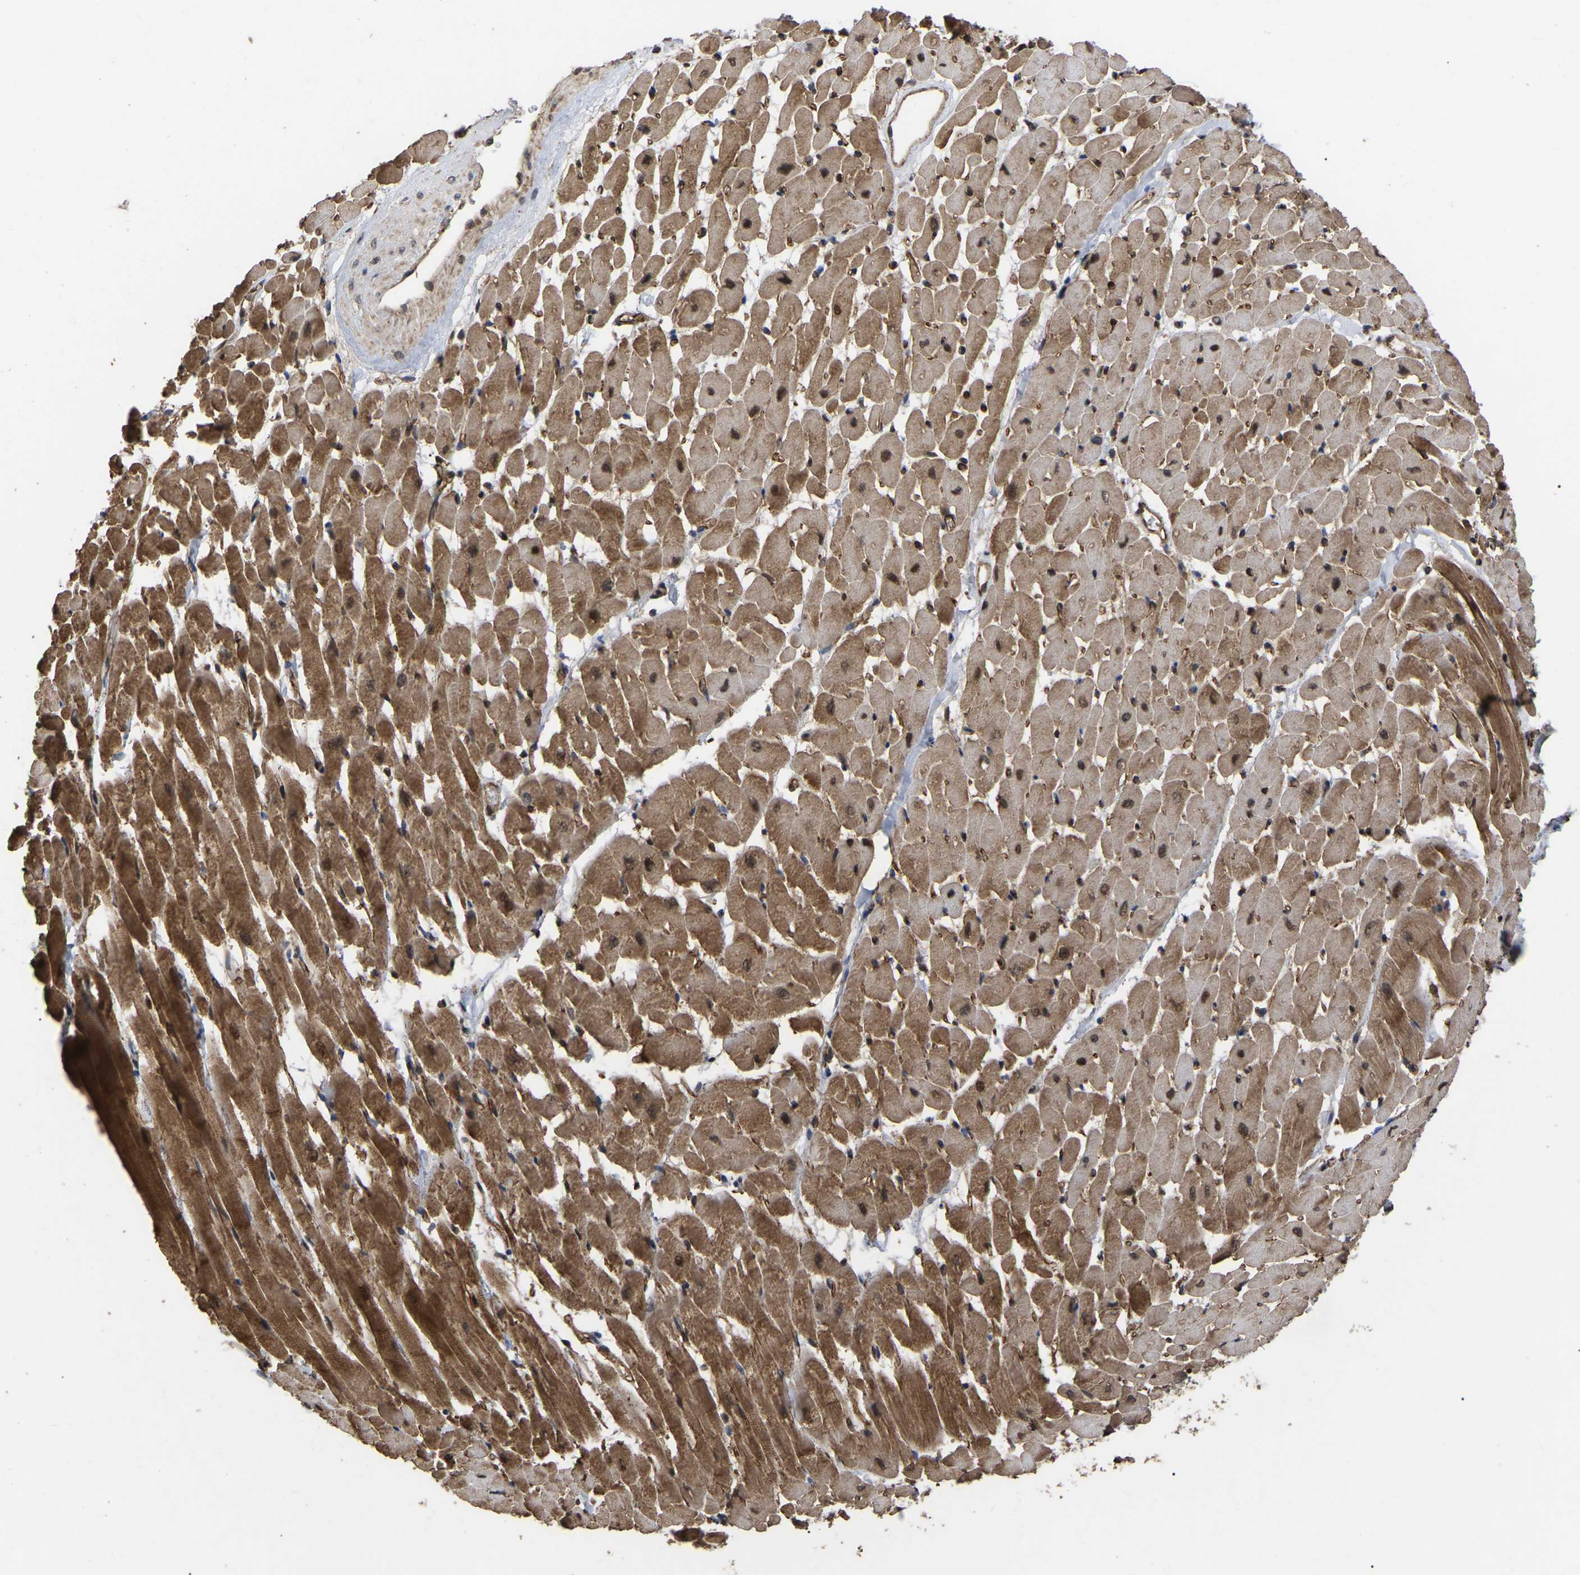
{"staining": {"intensity": "moderate", "quantity": ">75%", "location": "cytoplasmic/membranous,nuclear"}, "tissue": "heart muscle", "cell_type": "Cardiomyocytes", "image_type": "normal", "snomed": [{"axis": "morphology", "description": "Normal tissue, NOS"}, {"axis": "topography", "description": "Heart"}], "caption": "Heart muscle was stained to show a protein in brown. There is medium levels of moderate cytoplasmic/membranous,nuclear positivity in approximately >75% of cardiomyocytes. (Stains: DAB (3,3'-diaminobenzidine) in brown, nuclei in blue, Microscopy: brightfield microscopy at high magnification).", "gene": "FAM161B", "patient": {"sex": "male", "age": 45}}